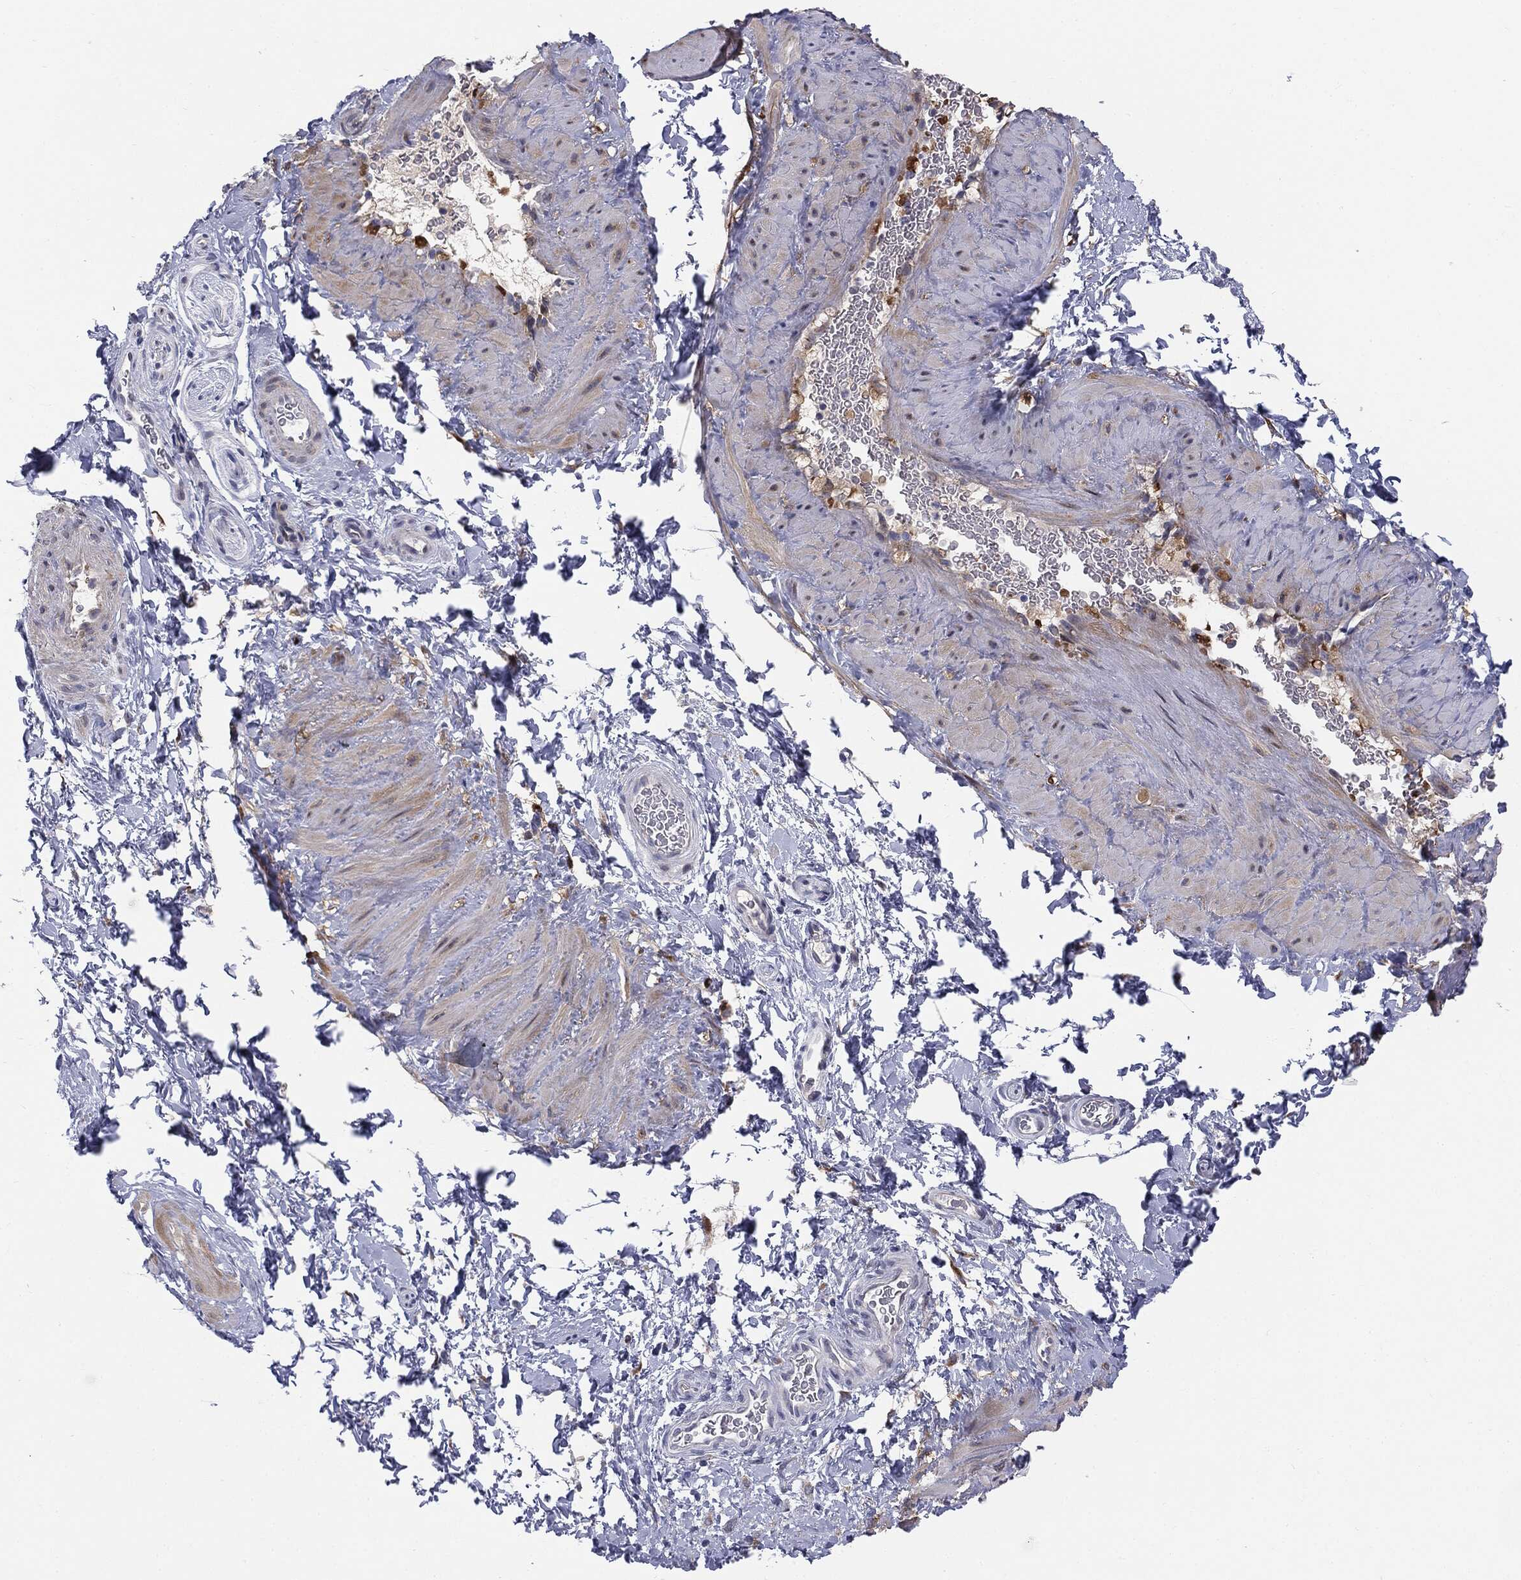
{"staining": {"intensity": "negative", "quantity": "none", "location": "none"}, "tissue": "adipose tissue", "cell_type": "Adipocytes", "image_type": "normal", "snomed": [{"axis": "morphology", "description": "Normal tissue, NOS"}, {"axis": "topography", "description": "Soft tissue"}, {"axis": "topography", "description": "Vascular tissue"}], "caption": "An image of adipose tissue stained for a protein displays no brown staining in adipocytes.", "gene": "KRT5", "patient": {"sex": "male", "age": 41}}